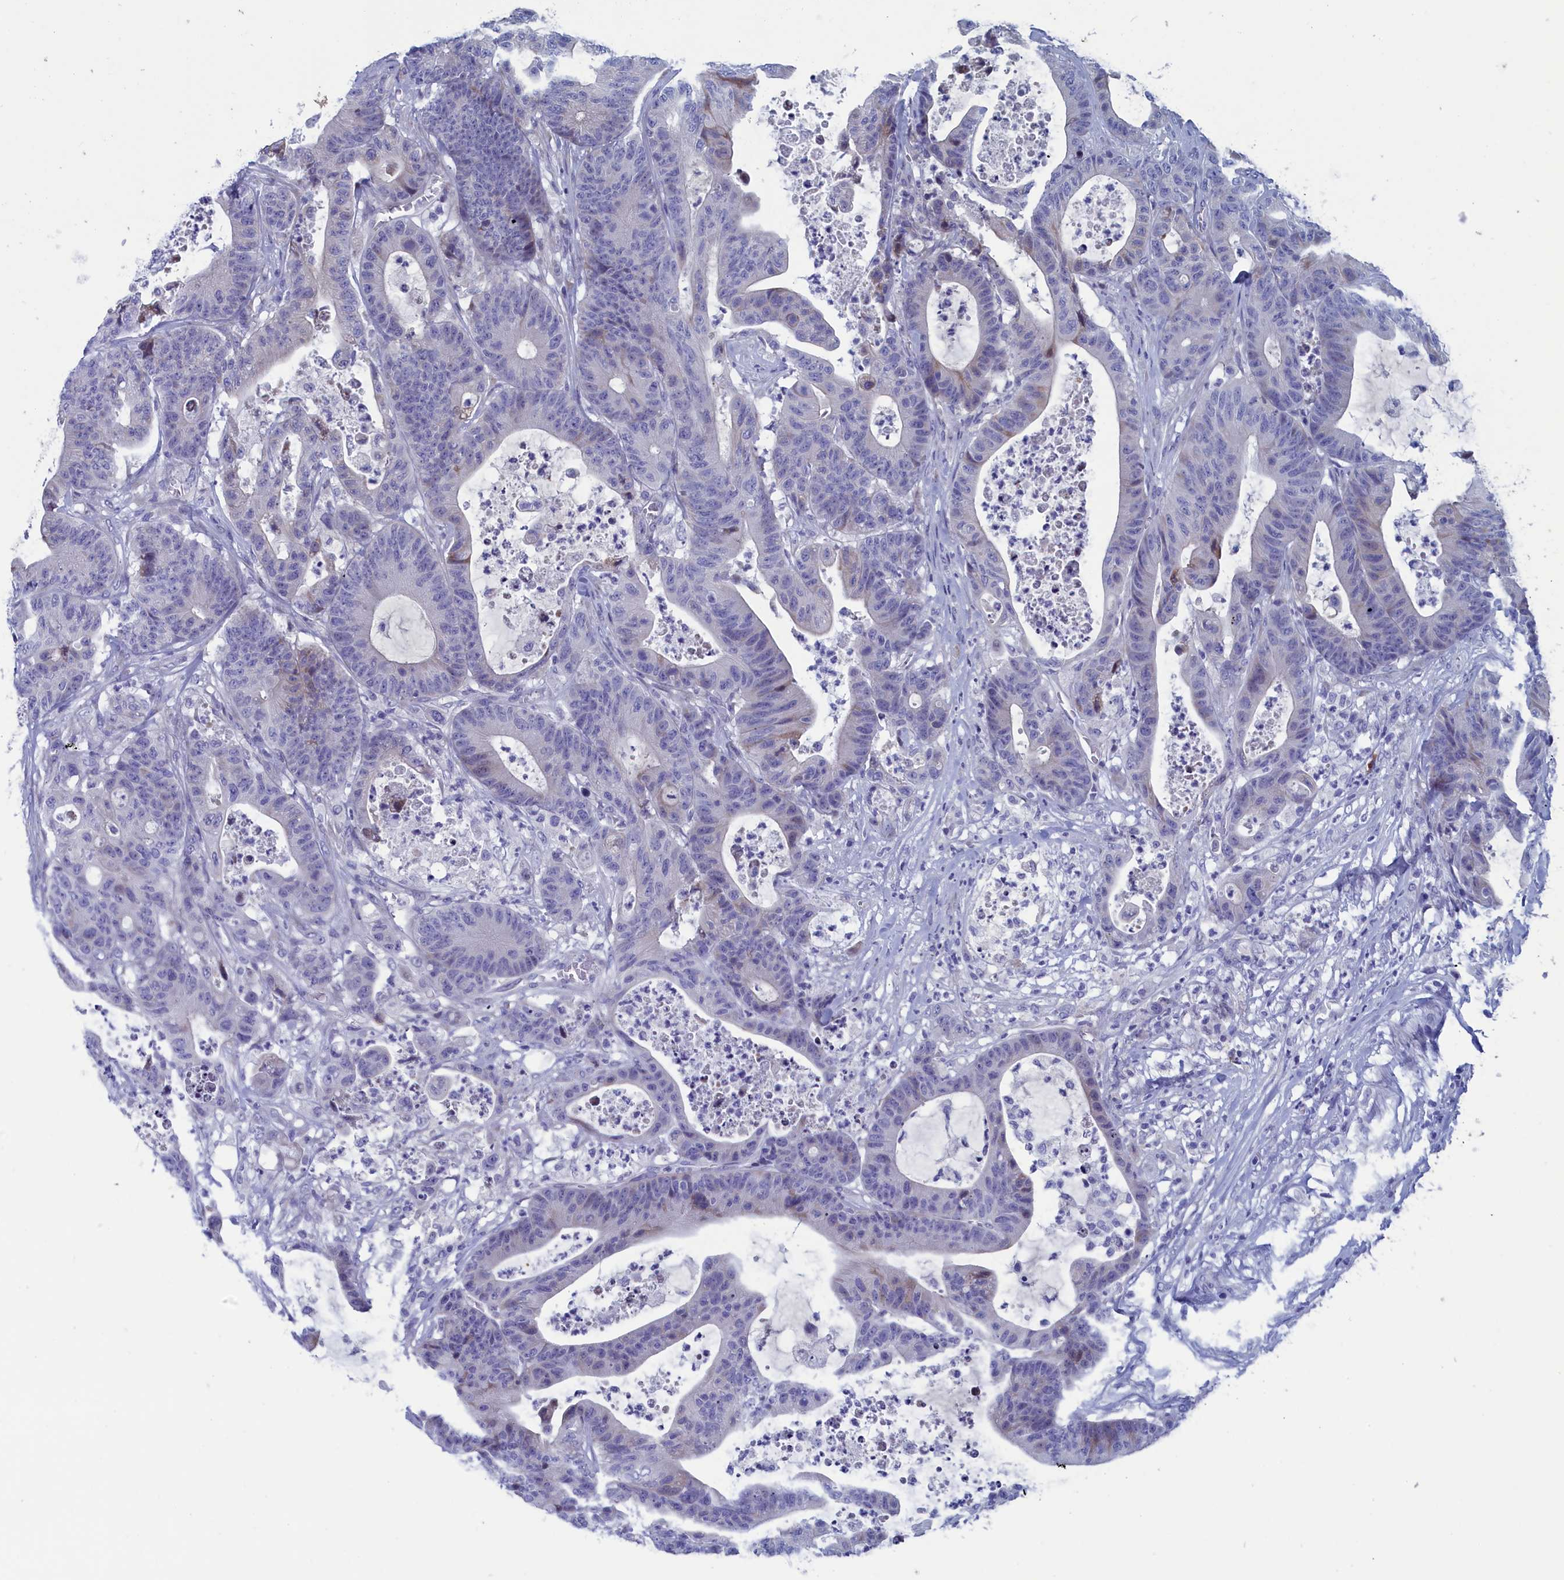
{"staining": {"intensity": "negative", "quantity": "none", "location": "none"}, "tissue": "colorectal cancer", "cell_type": "Tumor cells", "image_type": "cancer", "snomed": [{"axis": "morphology", "description": "Adenocarcinoma, NOS"}, {"axis": "topography", "description": "Colon"}], "caption": "Immunohistochemical staining of human colorectal cancer (adenocarcinoma) displays no significant positivity in tumor cells. (Stains: DAB (3,3'-diaminobenzidine) immunohistochemistry with hematoxylin counter stain, Microscopy: brightfield microscopy at high magnification).", "gene": "NIBAN3", "patient": {"sex": "female", "age": 84}}